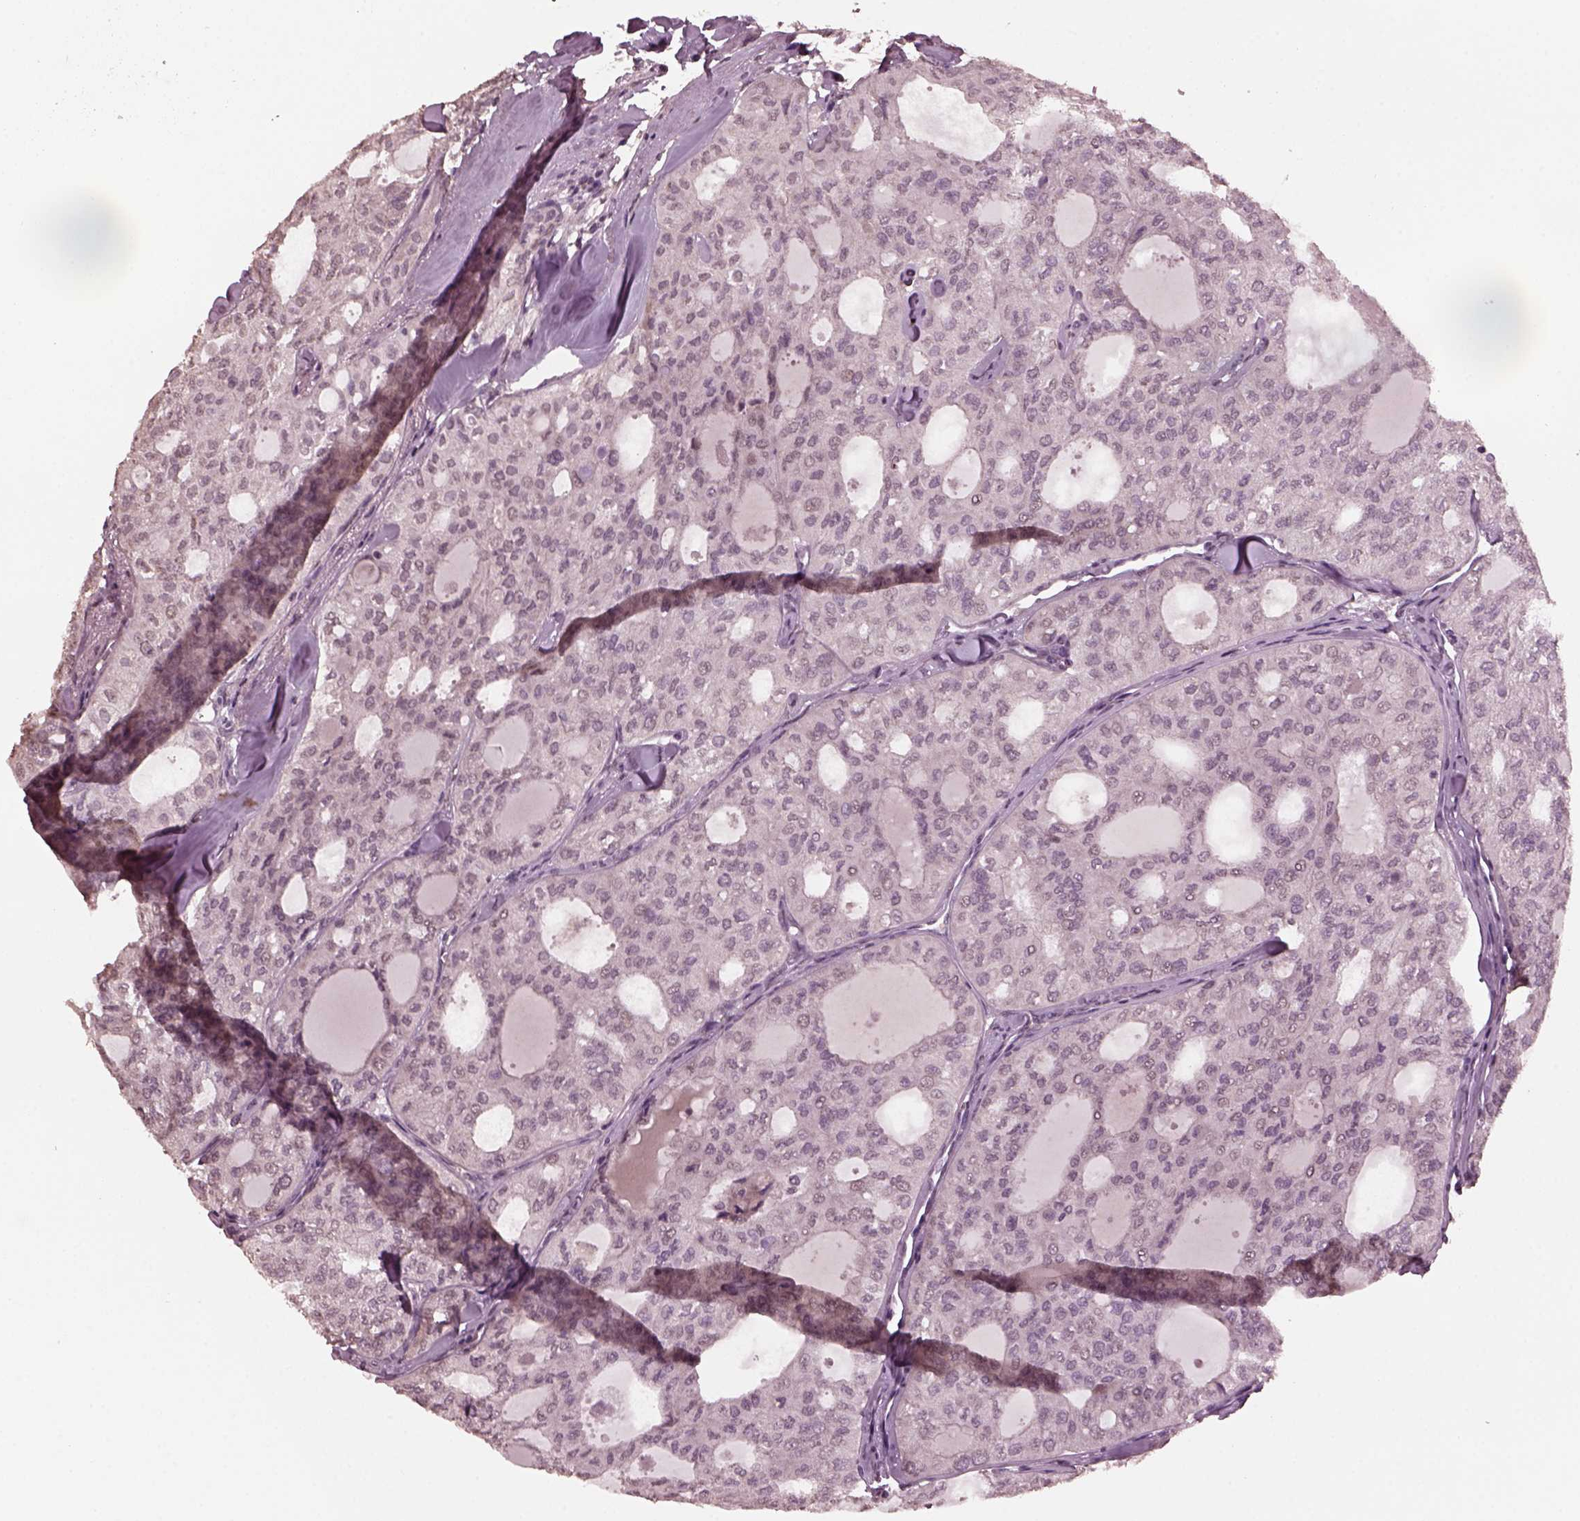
{"staining": {"intensity": "negative", "quantity": "none", "location": "none"}, "tissue": "thyroid cancer", "cell_type": "Tumor cells", "image_type": "cancer", "snomed": [{"axis": "morphology", "description": "Follicular adenoma carcinoma, NOS"}, {"axis": "topography", "description": "Thyroid gland"}], "caption": "Photomicrograph shows no significant protein positivity in tumor cells of thyroid follicular adenoma carcinoma.", "gene": "IL18RAP", "patient": {"sex": "male", "age": 75}}